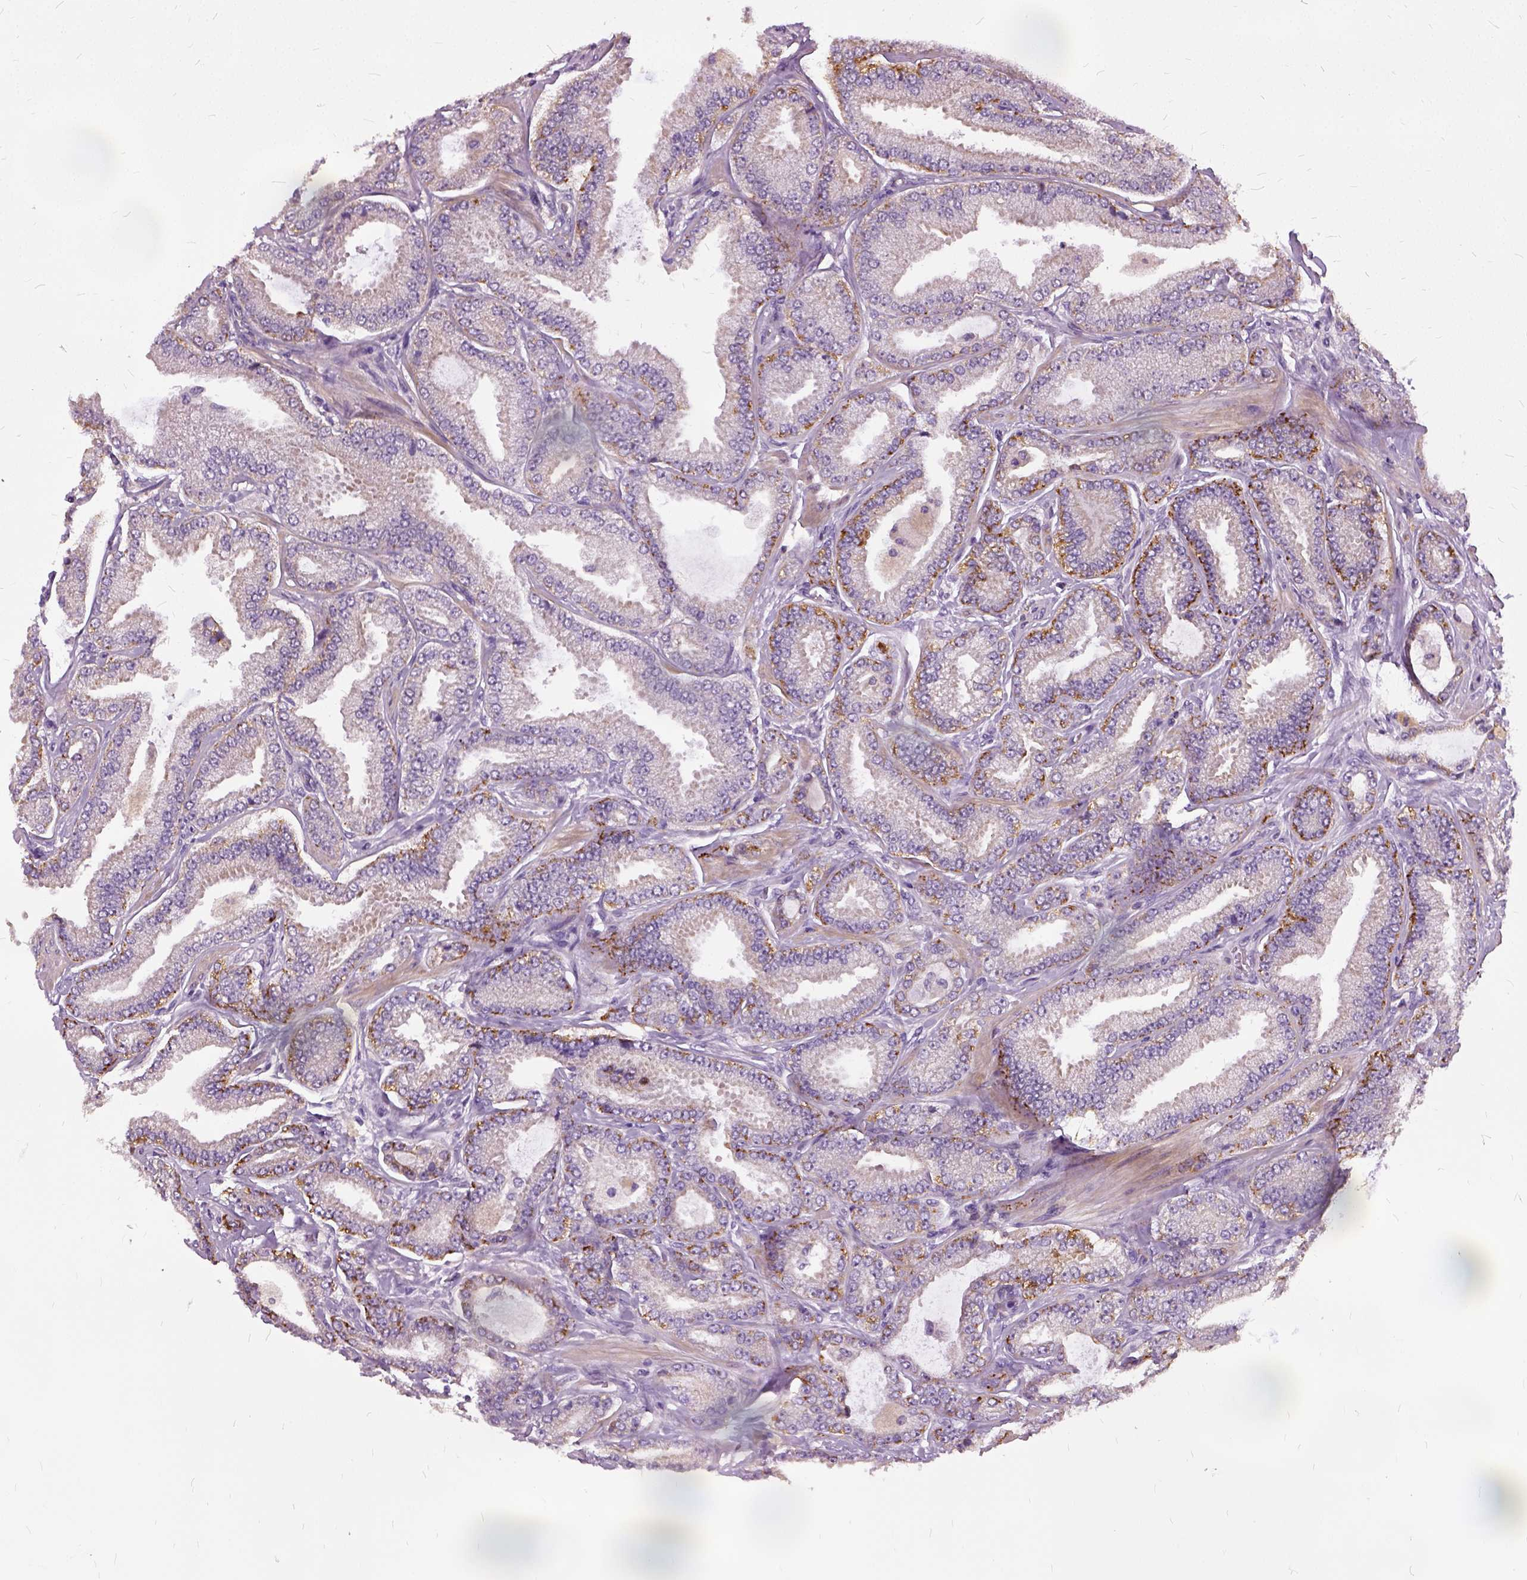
{"staining": {"intensity": "negative", "quantity": "none", "location": "none"}, "tissue": "prostate cancer", "cell_type": "Tumor cells", "image_type": "cancer", "snomed": [{"axis": "morphology", "description": "Adenocarcinoma, Low grade"}, {"axis": "topography", "description": "Prostate"}], "caption": "Human prostate cancer (adenocarcinoma (low-grade)) stained for a protein using immunohistochemistry (IHC) exhibits no positivity in tumor cells.", "gene": "ILRUN", "patient": {"sex": "male", "age": 55}}